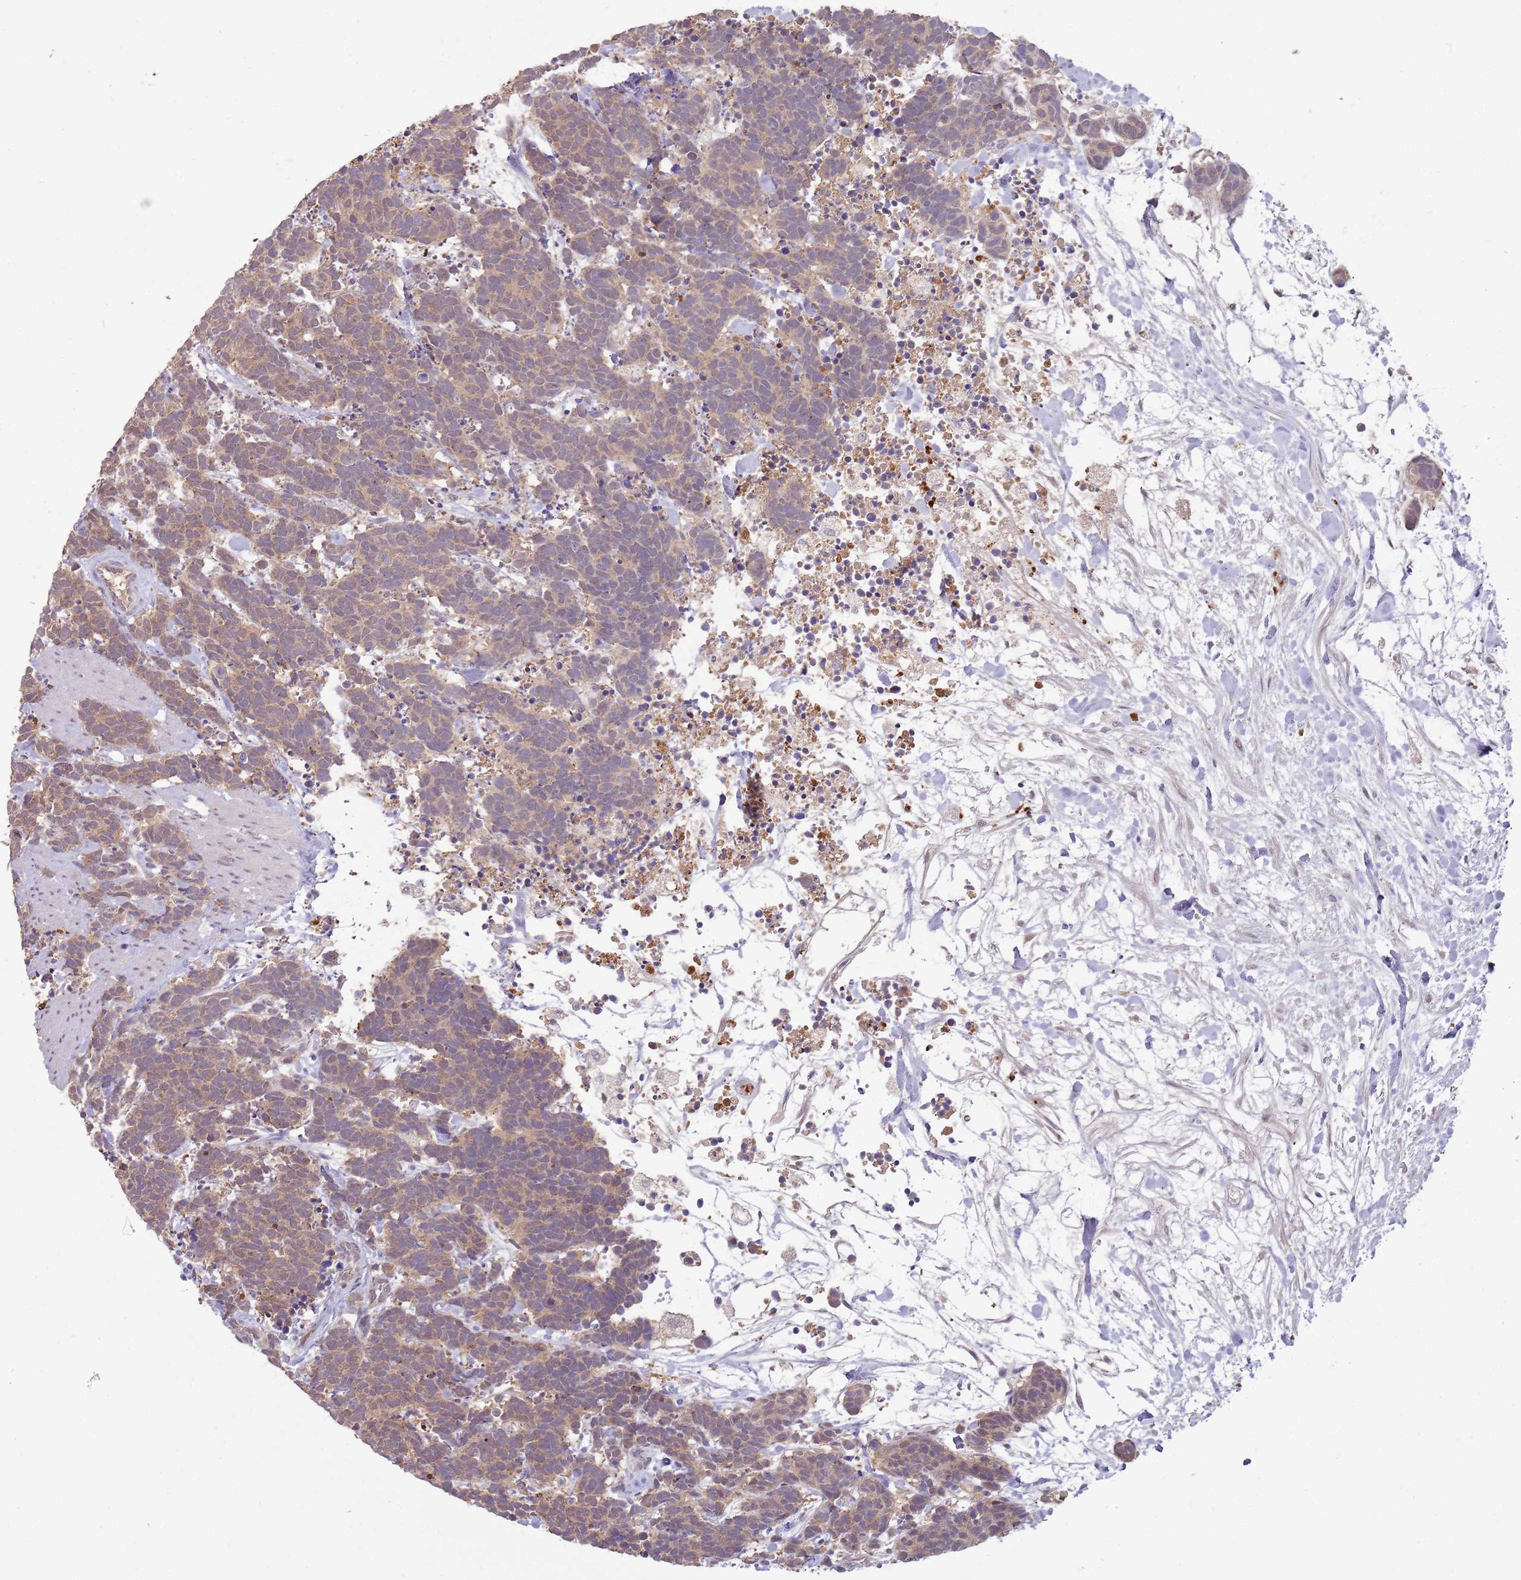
{"staining": {"intensity": "weak", "quantity": ">75%", "location": "cytoplasmic/membranous,nuclear"}, "tissue": "carcinoid", "cell_type": "Tumor cells", "image_type": "cancer", "snomed": [{"axis": "morphology", "description": "Carcinoma, NOS"}, {"axis": "morphology", "description": "Carcinoid, malignant, NOS"}, {"axis": "topography", "description": "Prostate"}], "caption": "Brown immunohistochemical staining in human carcinoid reveals weak cytoplasmic/membranous and nuclear staining in about >75% of tumor cells. (DAB (3,3'-diaminobenzidine) IHC, brown staining for protein, blue staining for nuclei).", "gene": "NBPF6", "patient": {"sex": "male", "age": 57}}